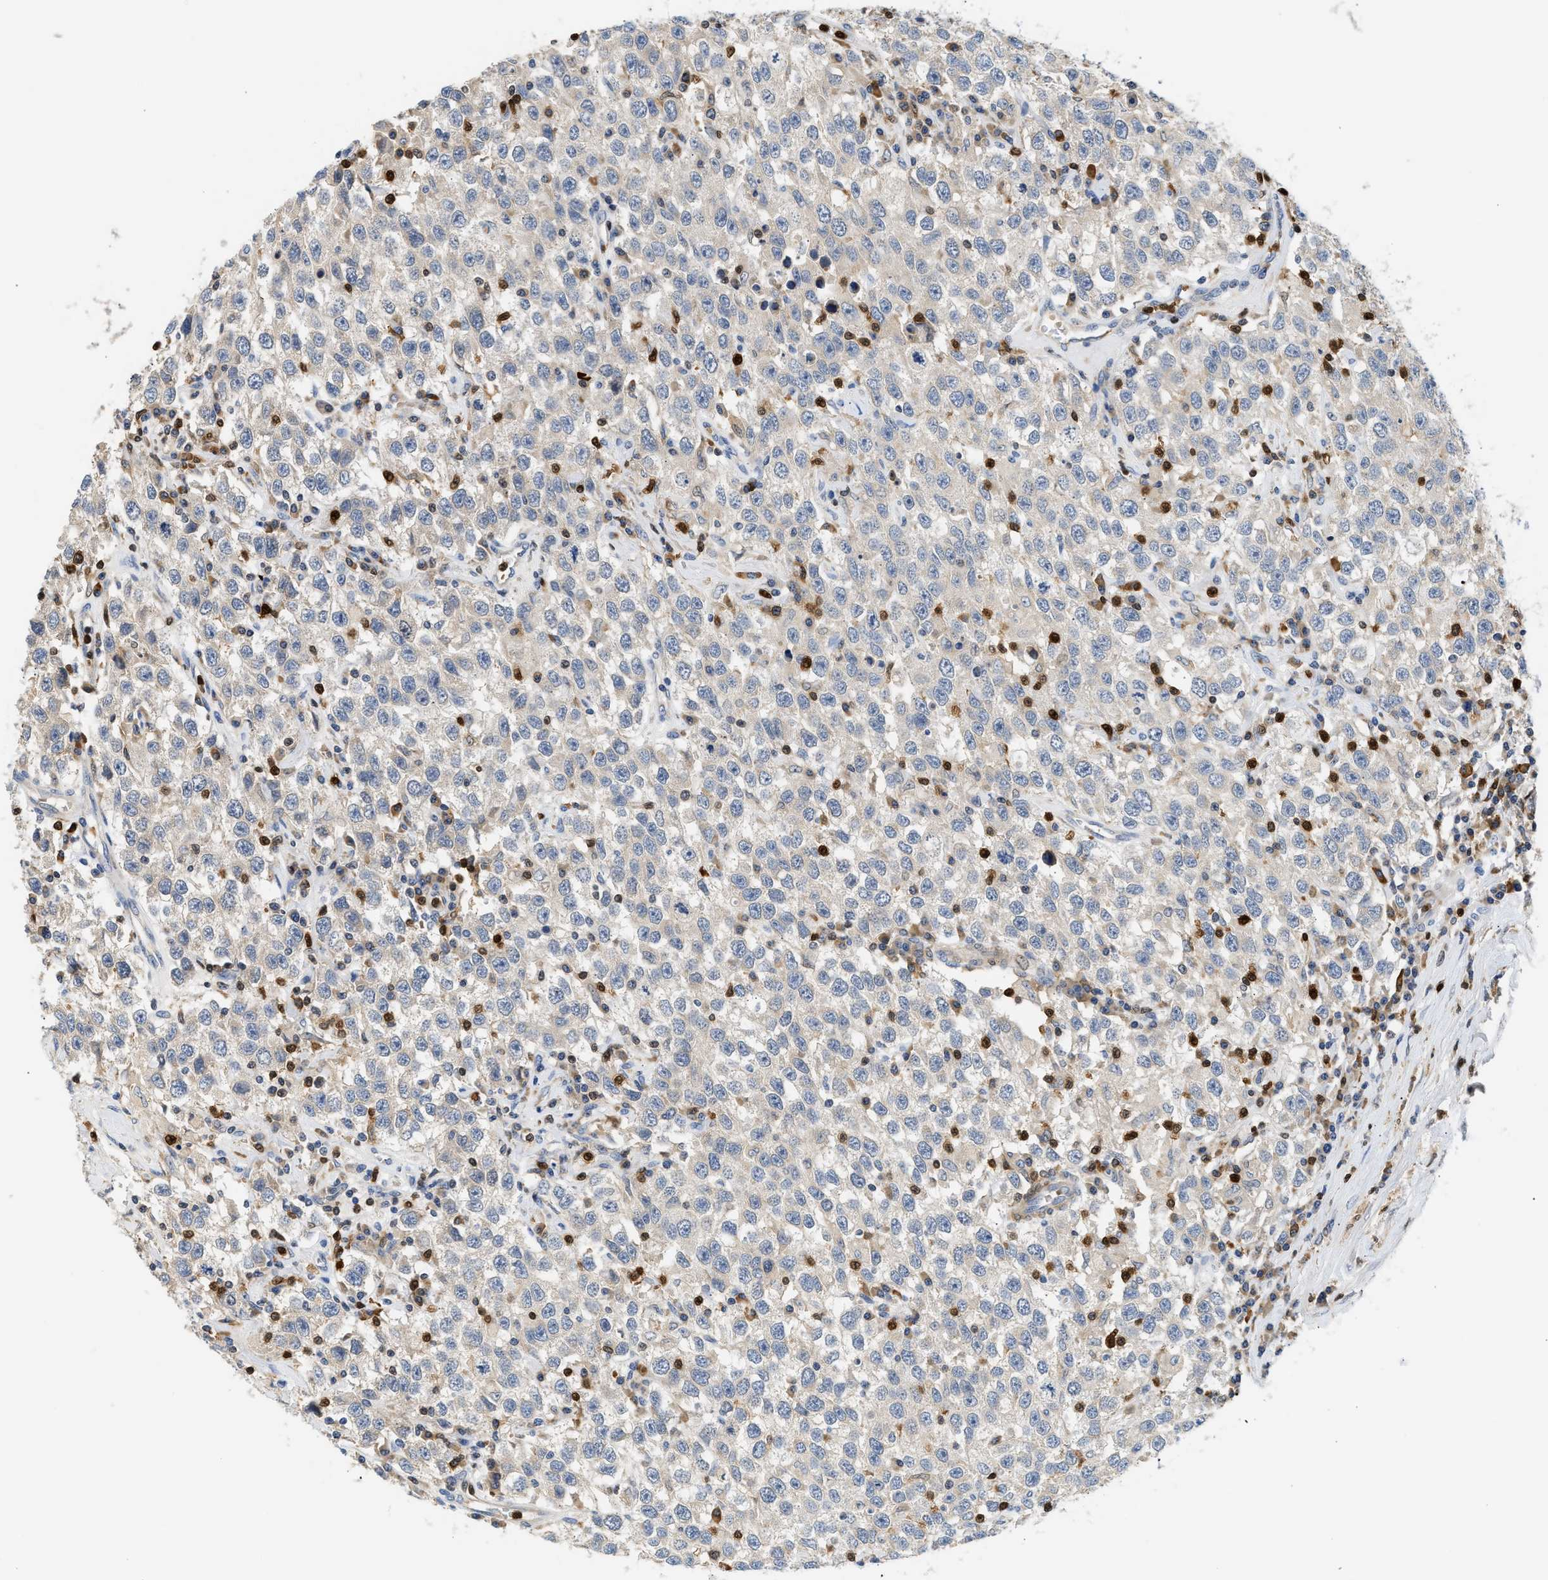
{"staining": {"intensity": "weak", "quantity": "<25%", "location": "cytoplasmic/membranous"}, "tissue": "testis cancer", "cell_type": "Tumor cells", "image_type": "cancer", "snomed": [{"axis": "morphology", "description": "Seminoma, NOS"}, {"axis": "topography", "description": "Testis"}], "caption": "Testis cancer was stained to show a protein in brown. There is no significant positivity in tumor cells.", "gene": "SLIT2", "patient": {"sex": "male", "age": 41}}